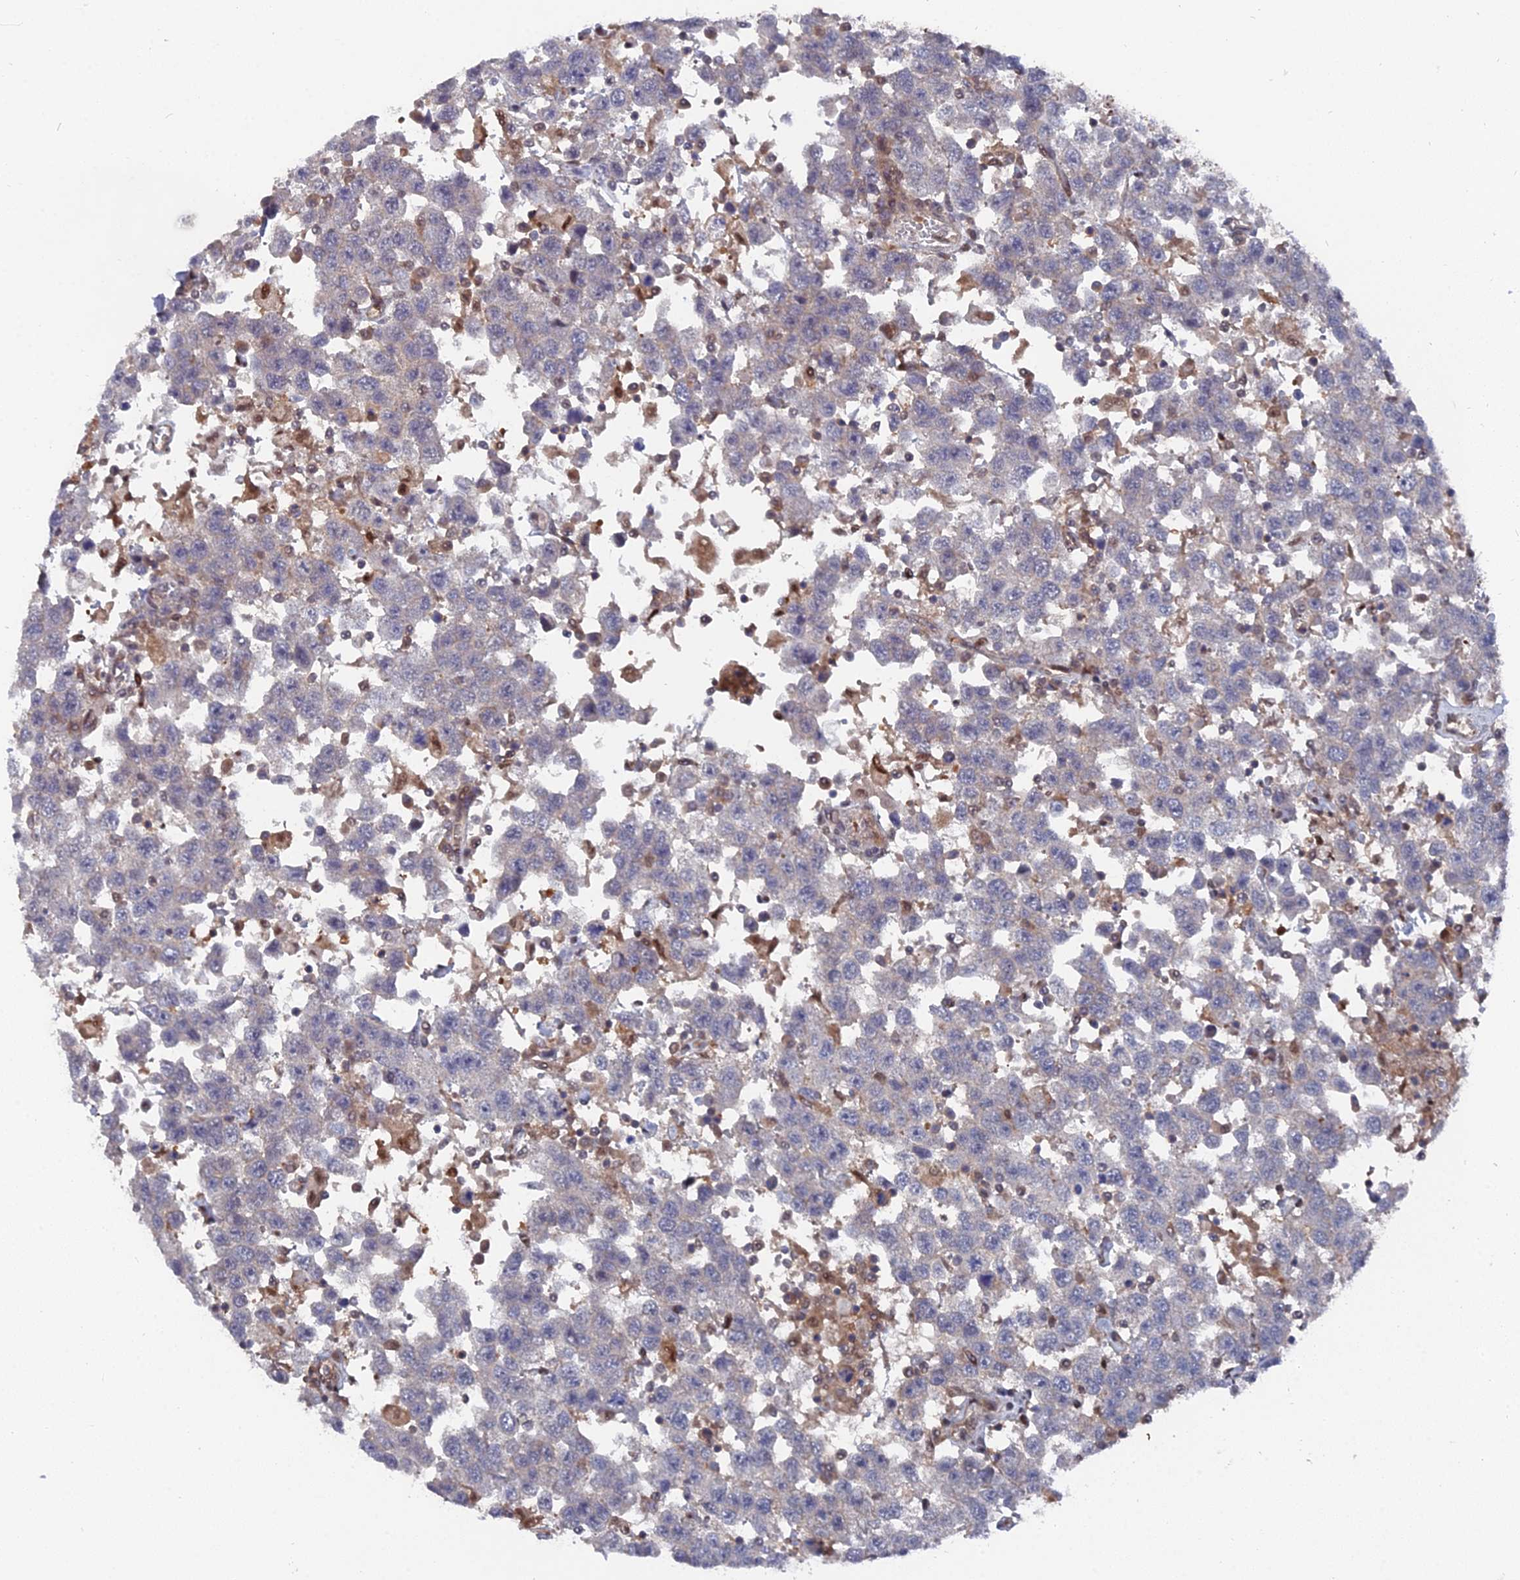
{"staining": {"intensity": "negative", "quantity": "none", "location": "none"}, "tissue": "testis cancer", "cell_type": "Tumor cells", "image_type": "cancer", "snomed": [{"axis": "morphology", "description": "Seminoma, NOS"}, {"axis": "topography", "description": "Testis"}], "caption": "The micrograph reveals no significant positivity in tumor cells of seminoma (testis).", "gene": "UNC5D", "patient": {"sex": "male", "age": 41}}